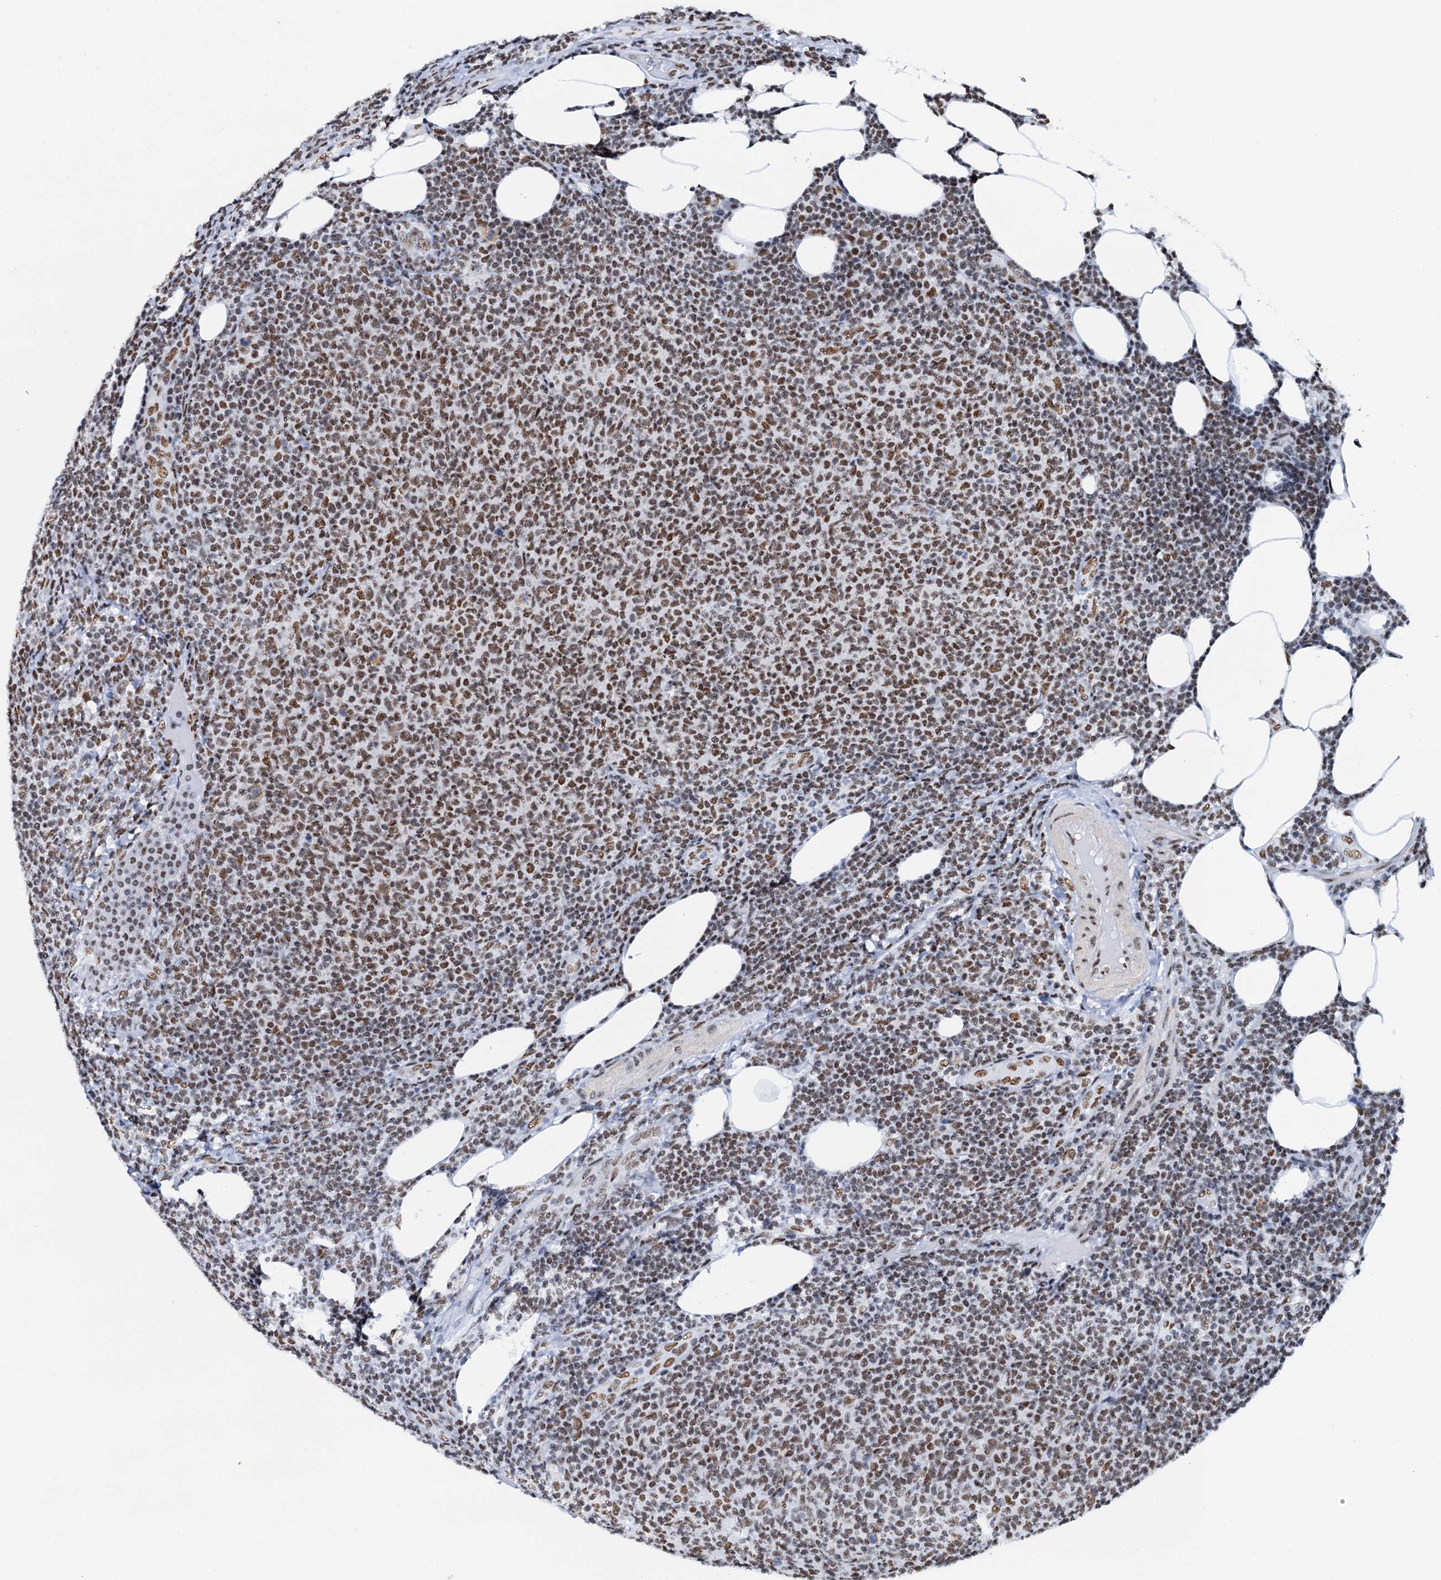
{"staining": {"intensity": "moderate", "quantity": ">75%", "location": "nuclear"}, "tissue": "lymphoma", "cell_type": "Tumor cells", "image_type": "cancer", "snomed": [{"axis": "morphology", "description": "Malignant lymphoma, non-Hodgkin's type, Low grade"}, {"axis": "topography", "description": "Lymph node"}], "caption": "A brown stain highlights moderate nuclear positivity of a protein in lymphoma tumor cells. (Brightfield microscopy of DAB IHC at high magnification).", "gene": "SLTM", "patient": {"sex": "male", "age": 66}}